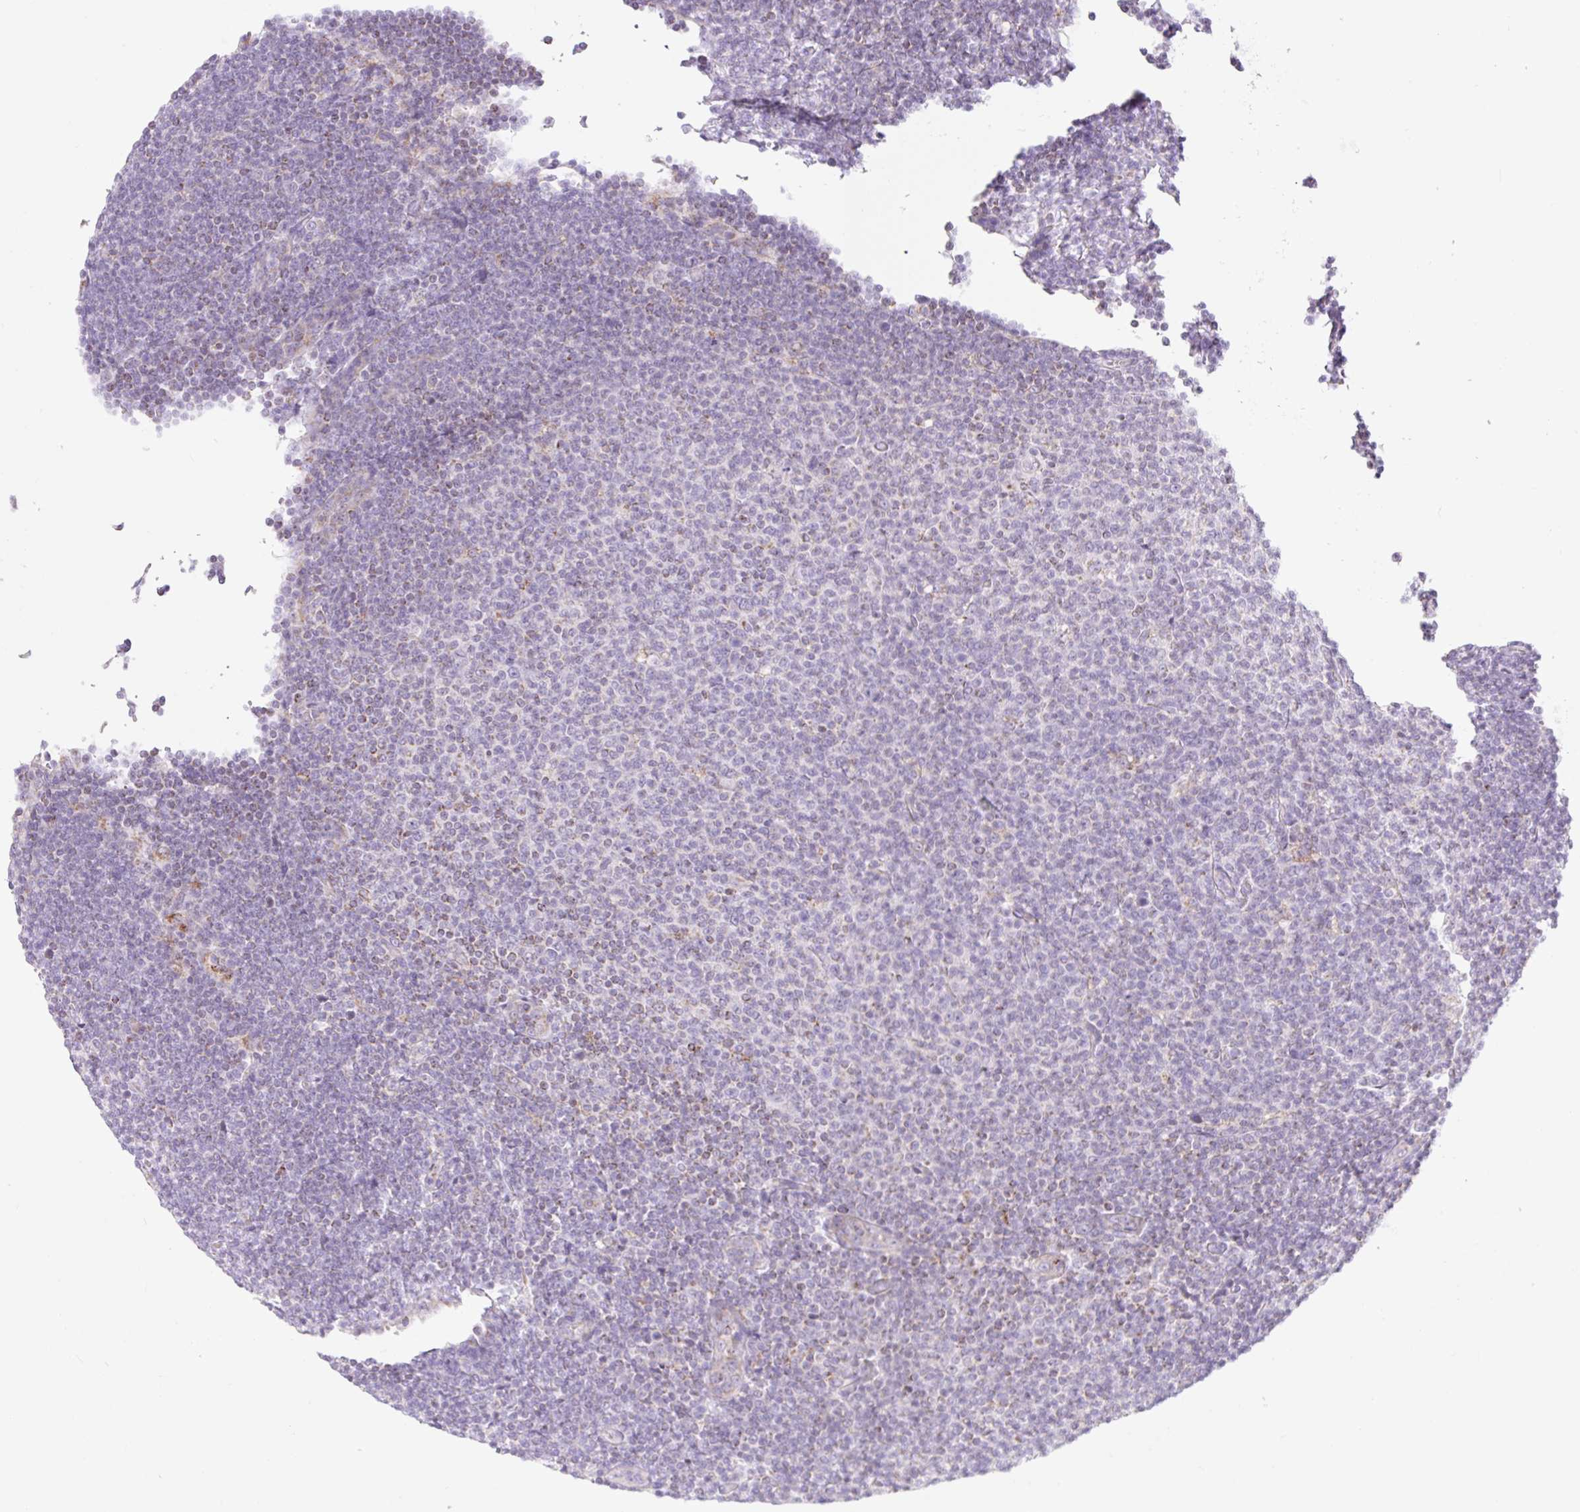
{"staining": {"intensity": "negative", "quantity": "none", "location": "none"}, "tissue": "lymphoma", "cell_type": "Tumor cells", "image_type": "cancer", "snomed": [{"axis": "morphology", "description": "Malignant lymphoma, non-Hodgkin's type, Low grade"}, {"axis": "topography", "description": "Lymph node"}], "caption": "IHC micrograph of human lymphoma stained for a protein (brown), which displays no staining in tumor cells.", "gene": "FOCAD", "patient": {"sex": "male", "age": 66}}